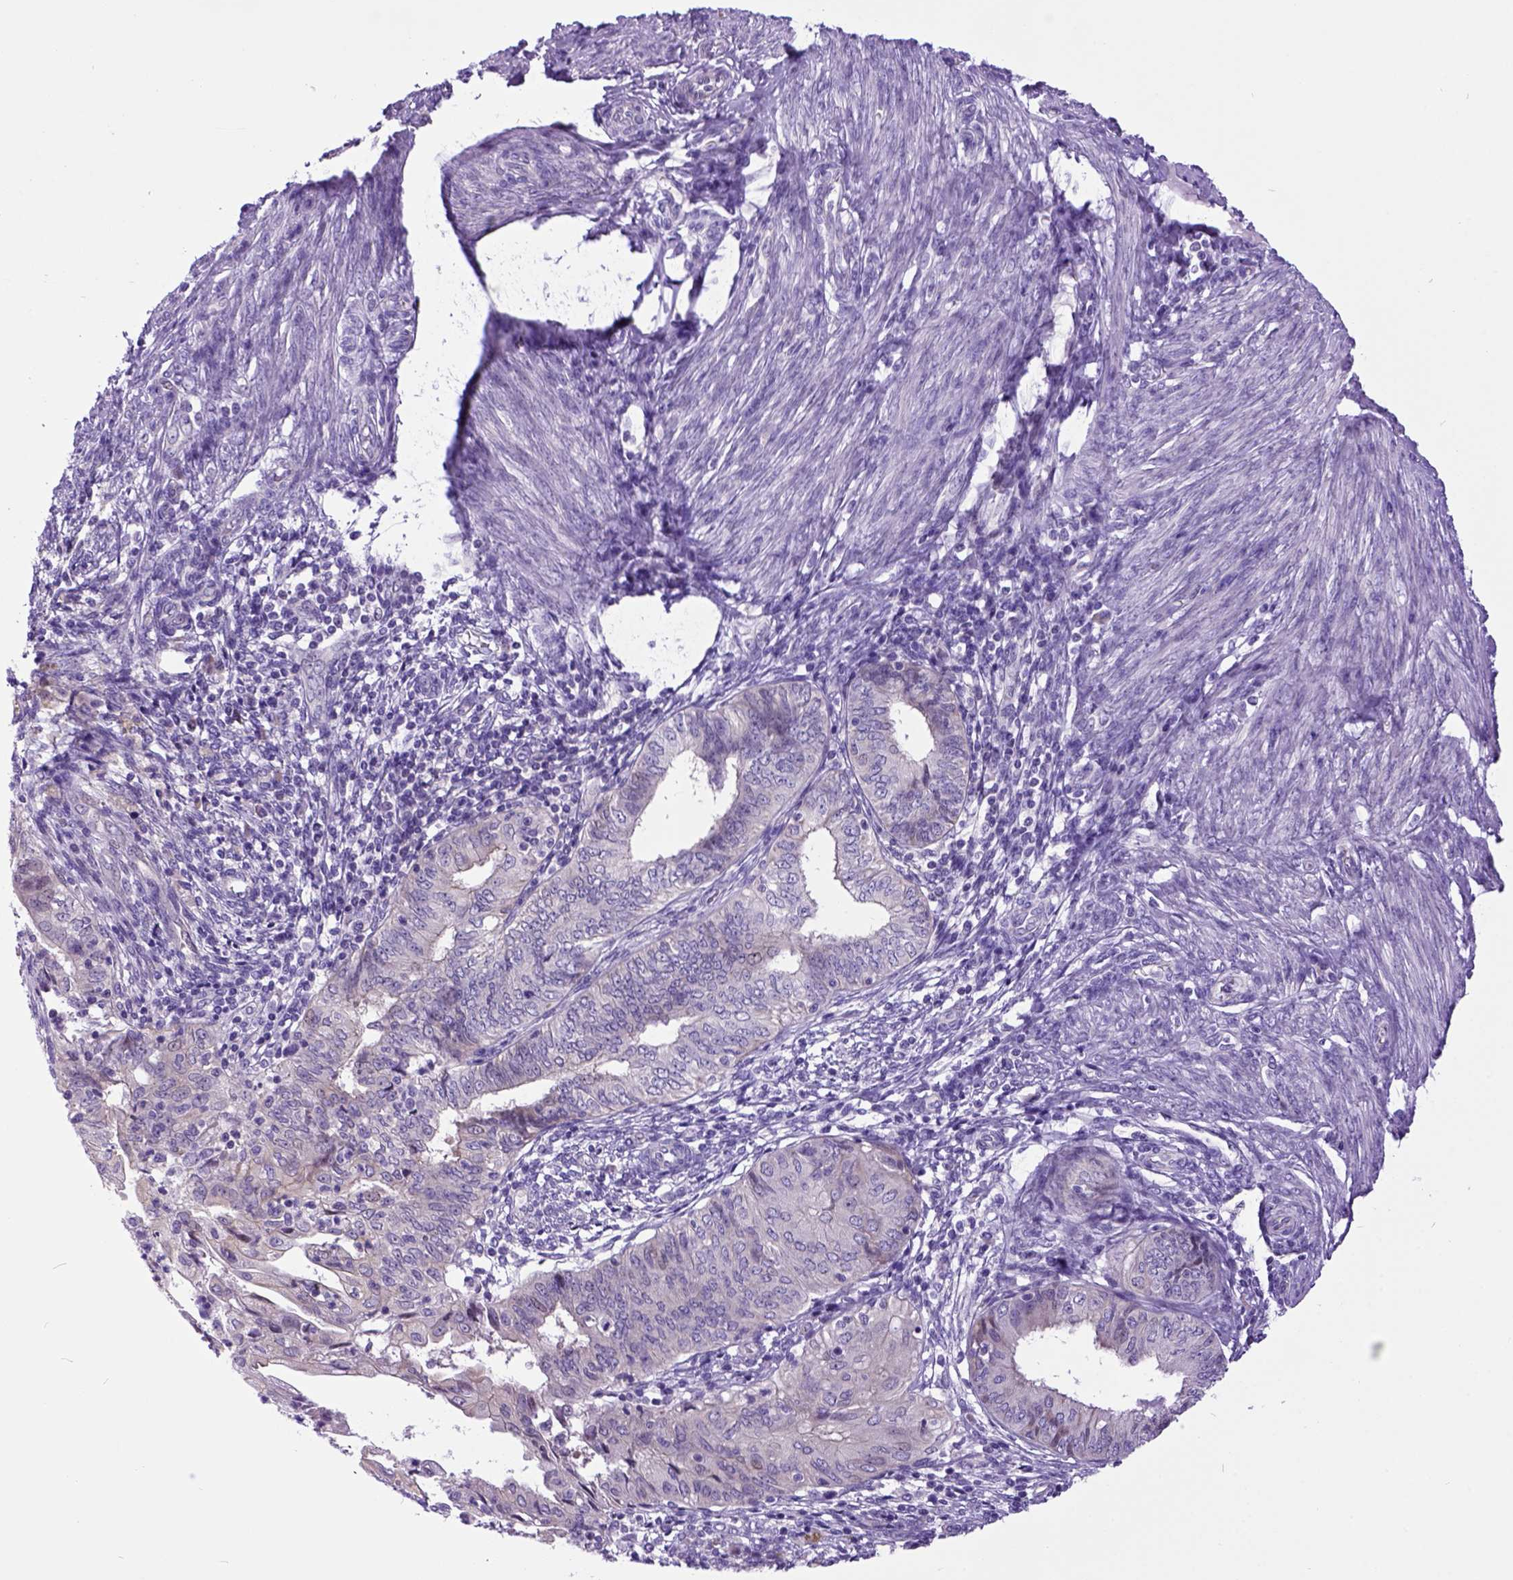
{"staining": {"intensity": "weak", "quantity": "25%-75%", "location": "cytoplasmic/membranous"}, "tissue": "endometrial cancer", "cell_type": "Tumor cells", "image_type": "cancer", "snomed": [{"axis": "morphology", "description": "Adenocarcinoma, NOS"}, {"axis": "topography", "description": "Endometrium"}], "caption": "Endometrial cancer (adenocarcinoma) stained with immunohistochemistry shows weak cytoplasmic/membranous positivity in about 25%-75% of tumor cells. The protein is shown in brown color, while the nuclei are stained blue.", "gene": "NEK5", "patient": {"sex": "female", "age": 68}}